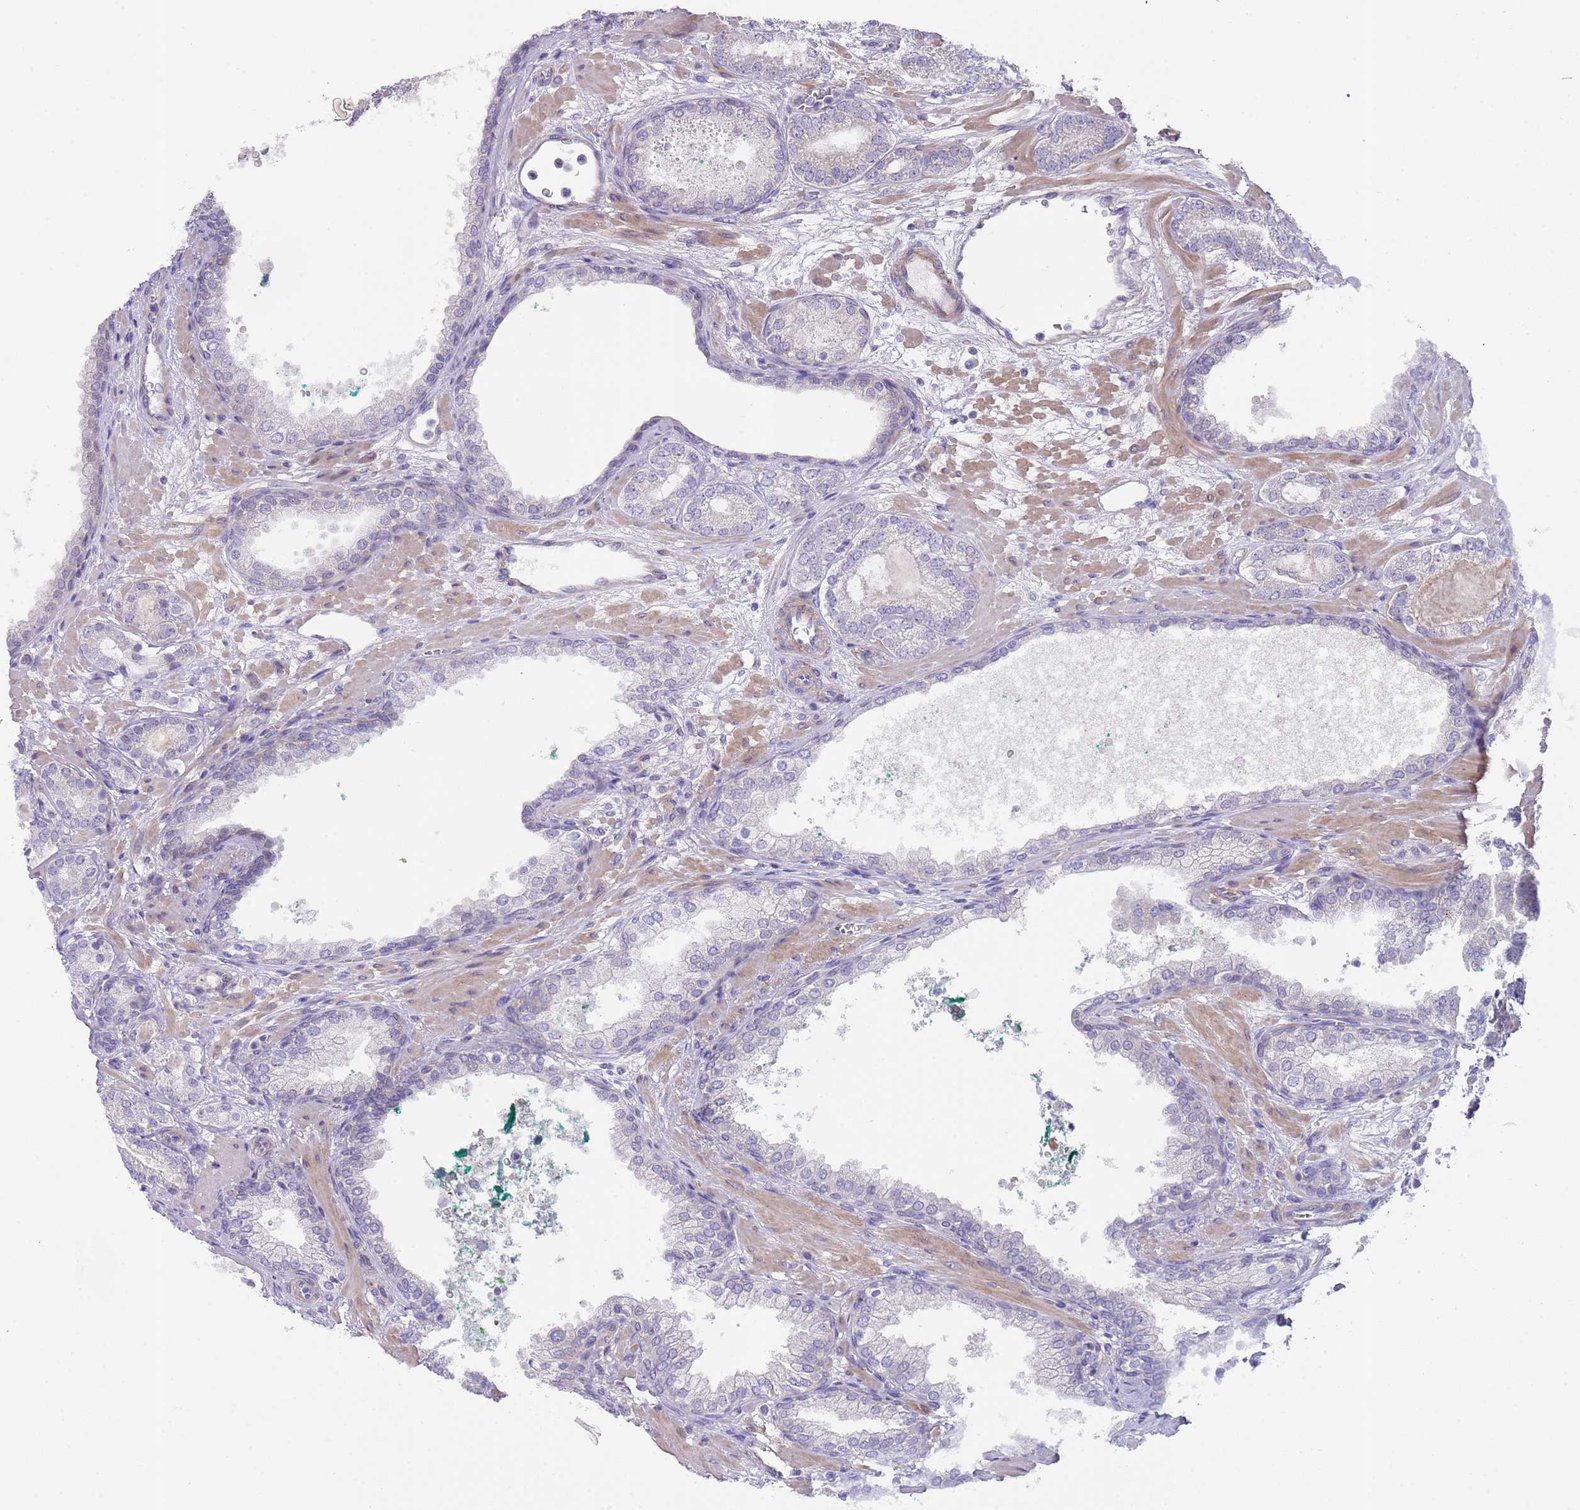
{"staining": {"intensity": "negative", "quantity": "none", "location": "none"}, "tissue": "prostate cancer", "cell_type": "Tumor cells", "image_type": "cancer", "snomed": [{"axis": "morphology", "description": "Adenocarcinoma, High grade"}, {"axis": "topography", "description": "Prostate"}], "caption": "The immunohistochemistry (IHC) photomicrograph has no significant staining in tumor cells of prostate high-grade adenocarcinoma tissue.", "gene": "PRAC1", "patient": {"sex": "male", "age": 60}}